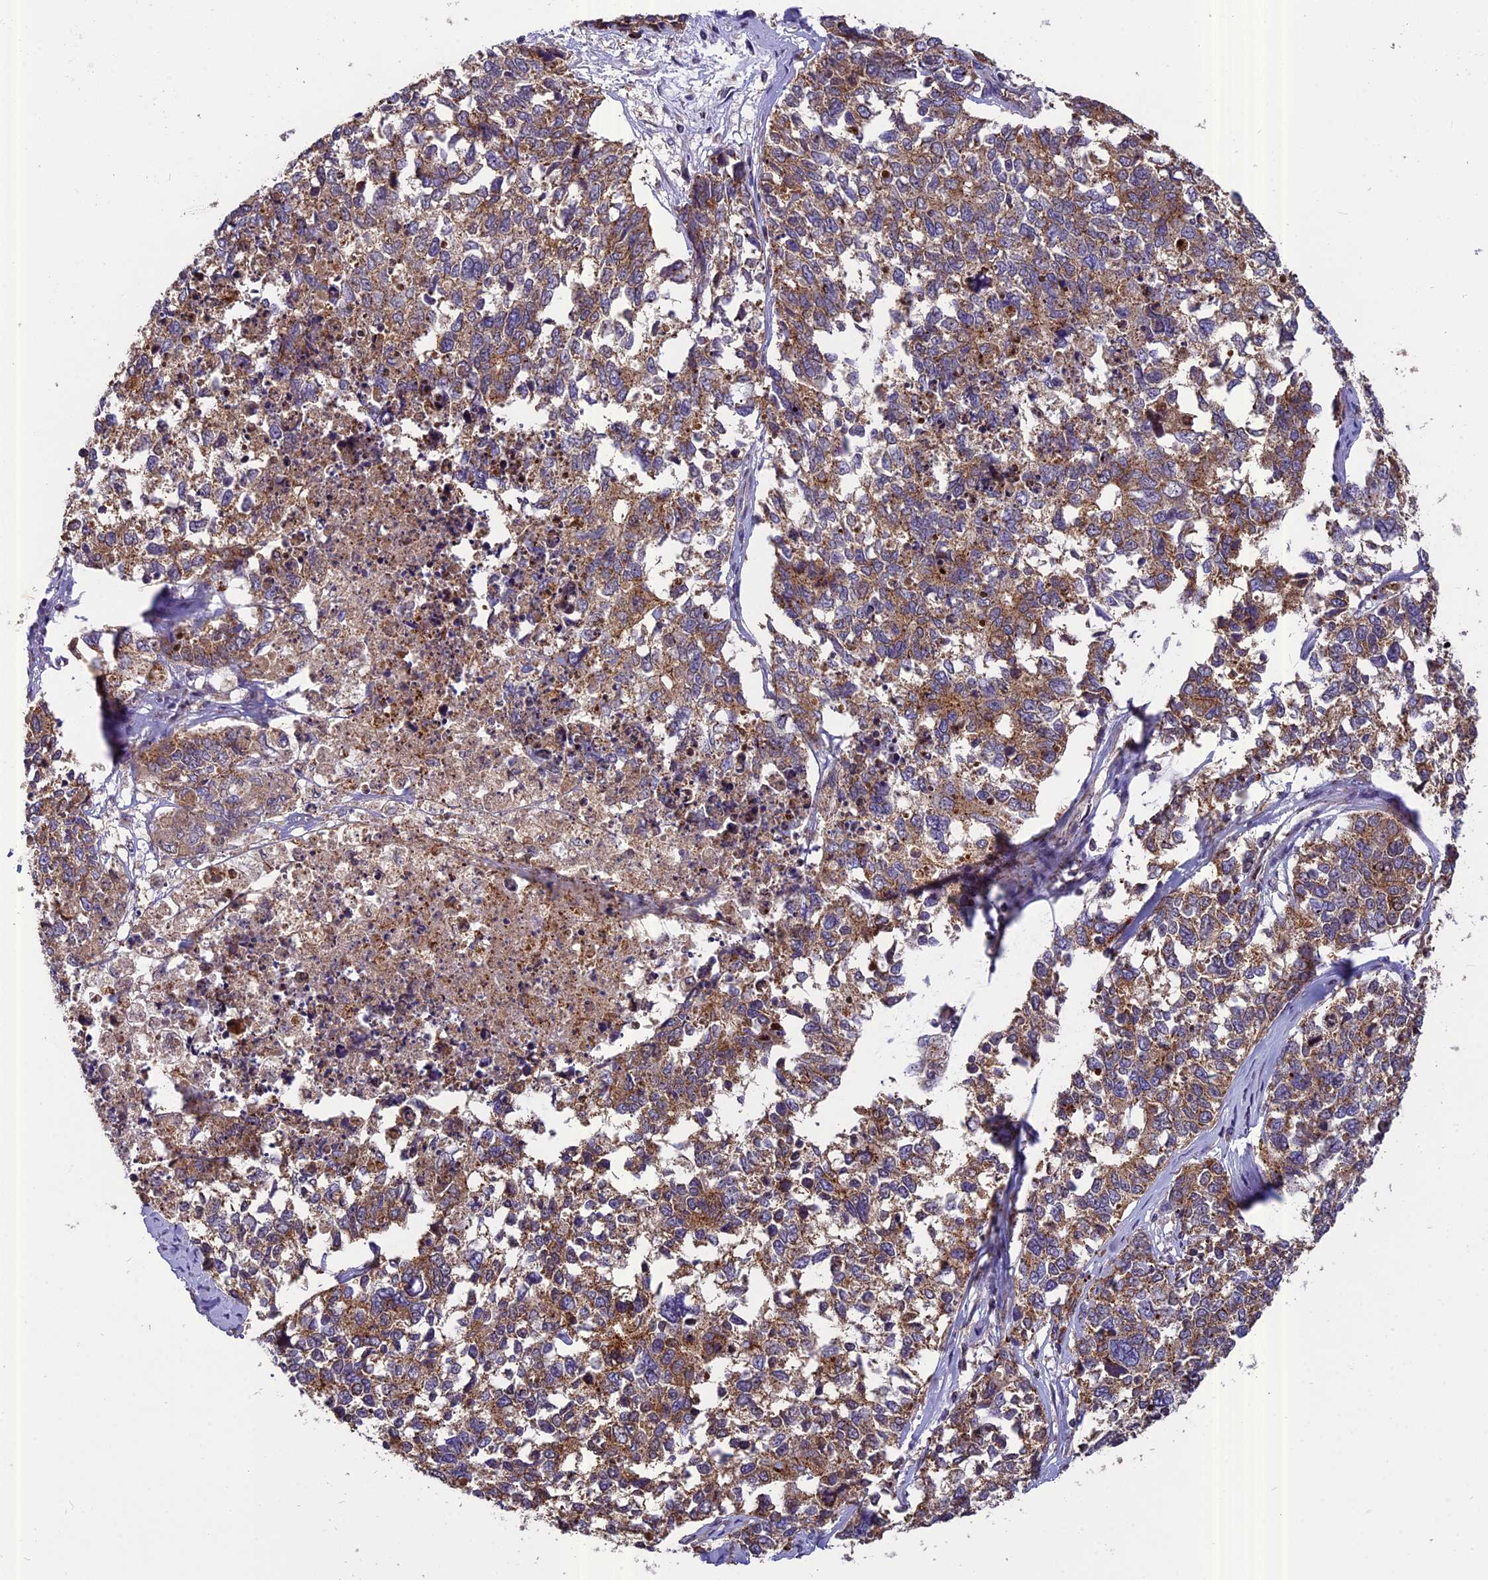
{"staining": {"intensity": "moderate", "quantity": ">75%", "location": "cytoplasmic/membranous"}, "tissue": "cervical cancer", "cell_type": "Tumor cells", "image_type": "cancer", "snomed": [{"axis": "morphology", "description": "Squamous cell carcinoma, NOS"}, {"axis": "topography", "description": "Cervix"}], "caption": "Brown immunohistochemical staining in human cervical cancer (squamous cell carcinoma) exhibits moderate cytoplasmic/membranous expression in approximately >75% of tumor cells.", "gene": "CHMP2A", "patient": {"sex": "female", "age": 63}}